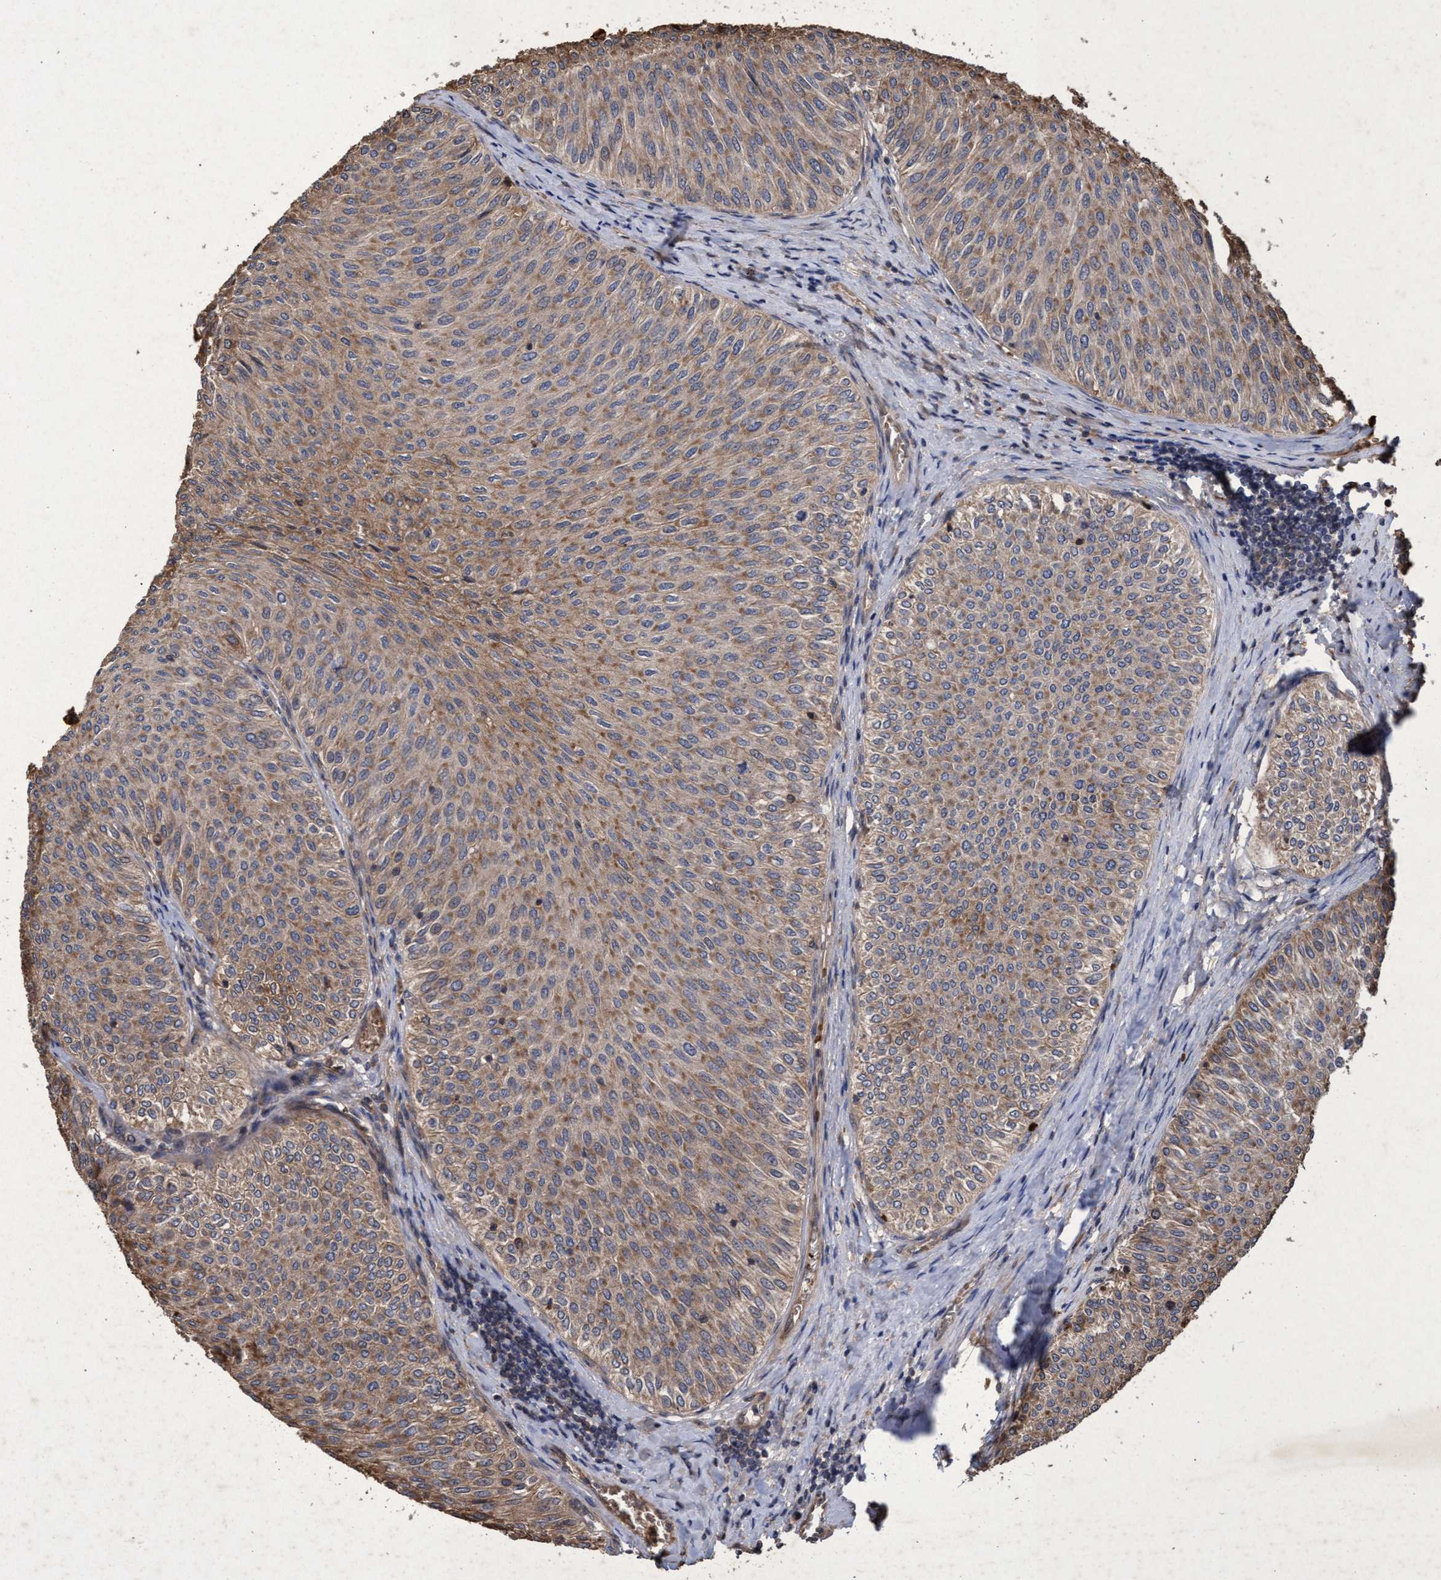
{"staining": {"intensity": "moderate", "quantity": ">75%", "location": "cytoplasmic/membranous"}, "tissue": "urothelial cancer", "cell_type": "Tumor cells", "image_type": "cancer", "snomed": [{"axis": "morphology", "description": "Urothelial carcinoma, Low grade"}, {"axis": "topography", "description": "Urinary bladder"}], "caption": "A brown stain shows moderate cytoplasmic/membranous staining of a protein in urothelial cancer tumor cells.", "gene": "CHMP6", "patient": {"sex": "male", "age": 78}}